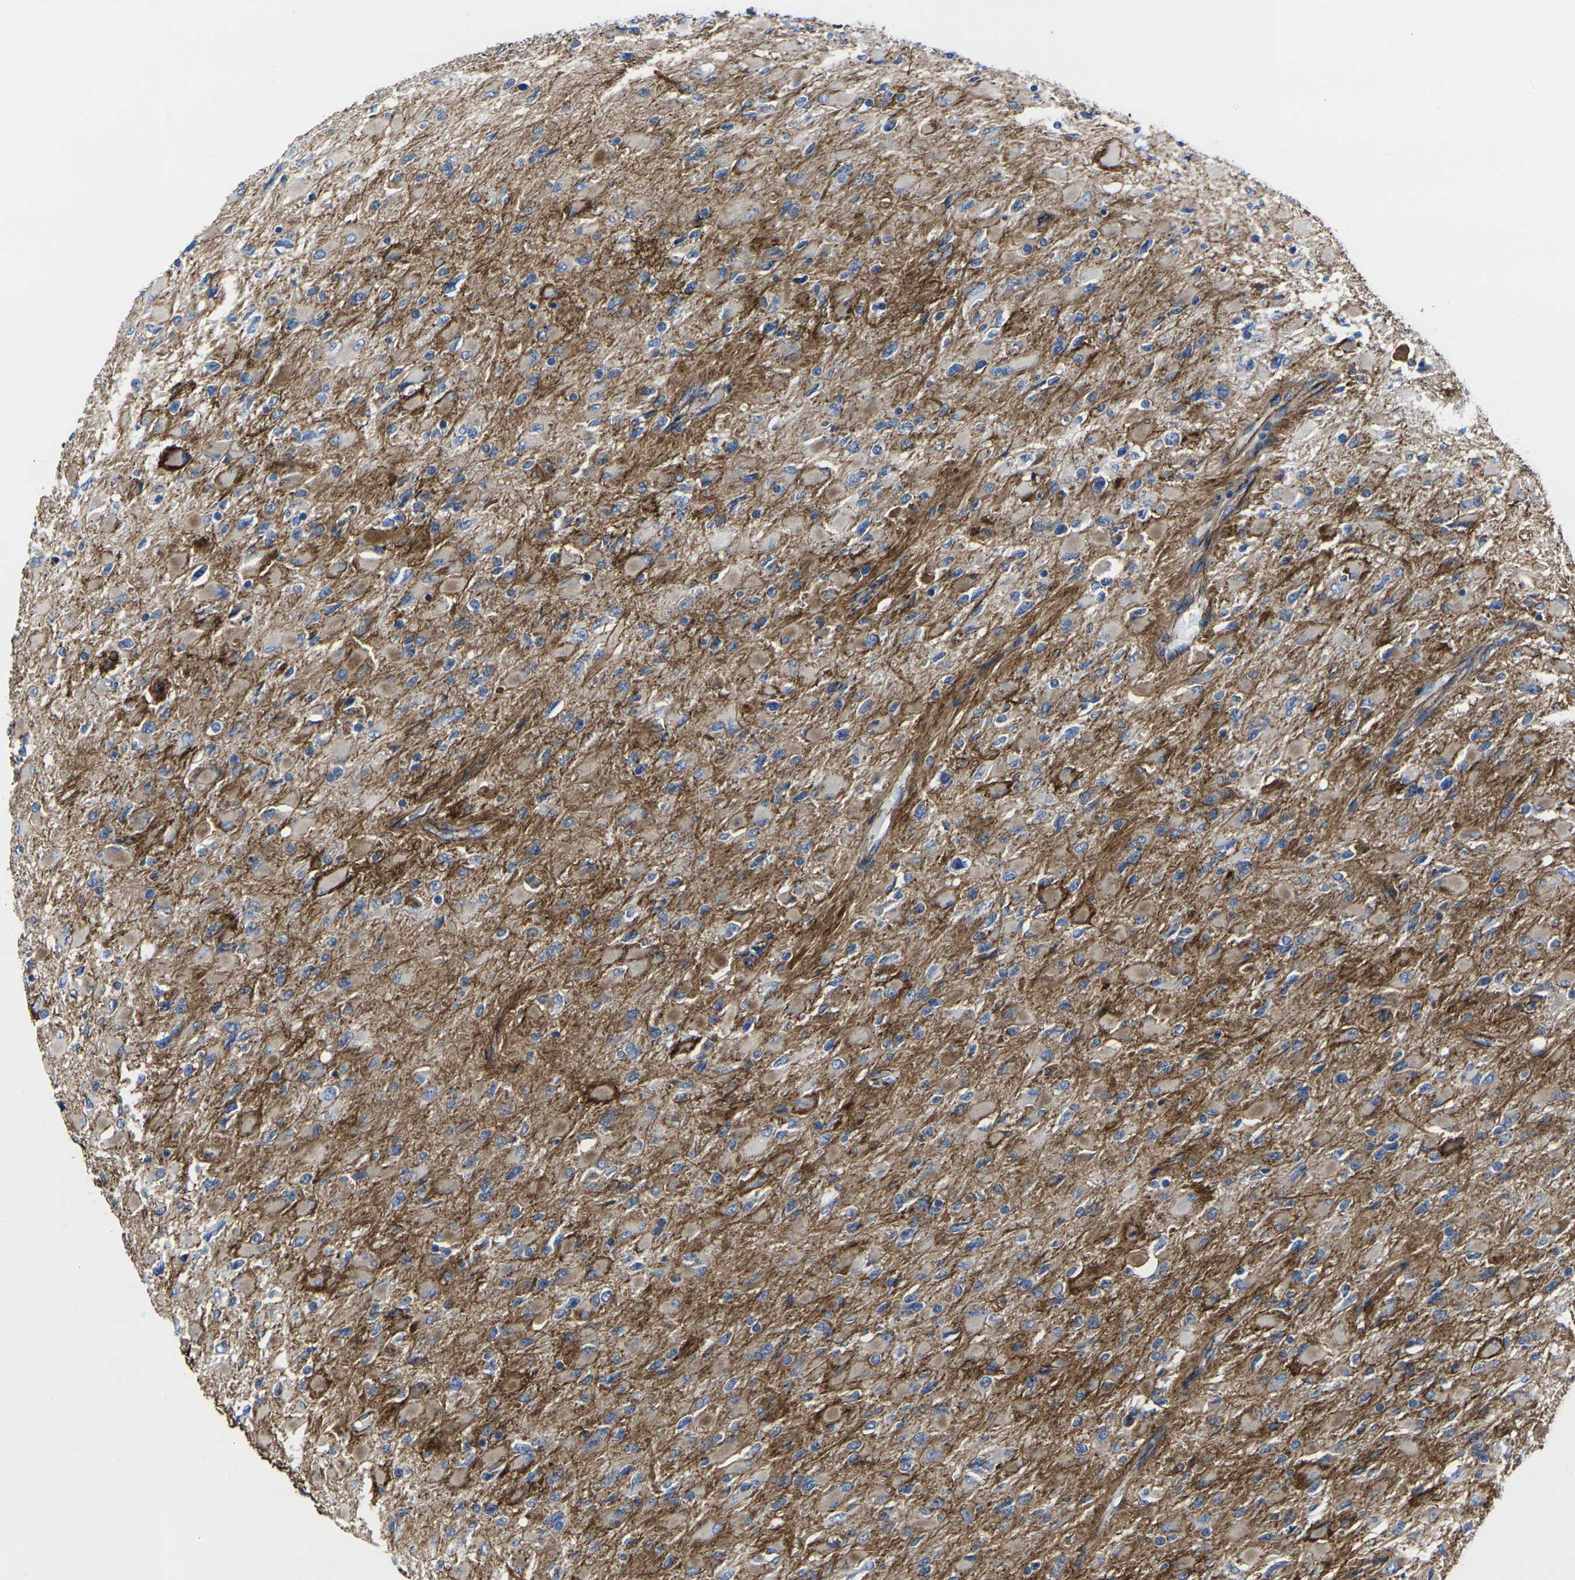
{"staining": {"intensity": "weak", "quantity": ">75%", "location": "cytoplasmic/membranous"}, "tissue": "glioma", "cell_type": "Tumor cells", "image_type": "cancer", "snomed": [{"axis": "morphology", "description": "Glioma, malignant, High grade"}, {"axis": "topography", "description": "Cerebral cortex"}], "caption": "The immunohistochemical stain highlights weak cytoplasmic/membranous positivity in tumor cells of malignant glioma (high-grade) tissue.", "gene": "NUMB", "patient": {"sex": "female", "age": 36}}